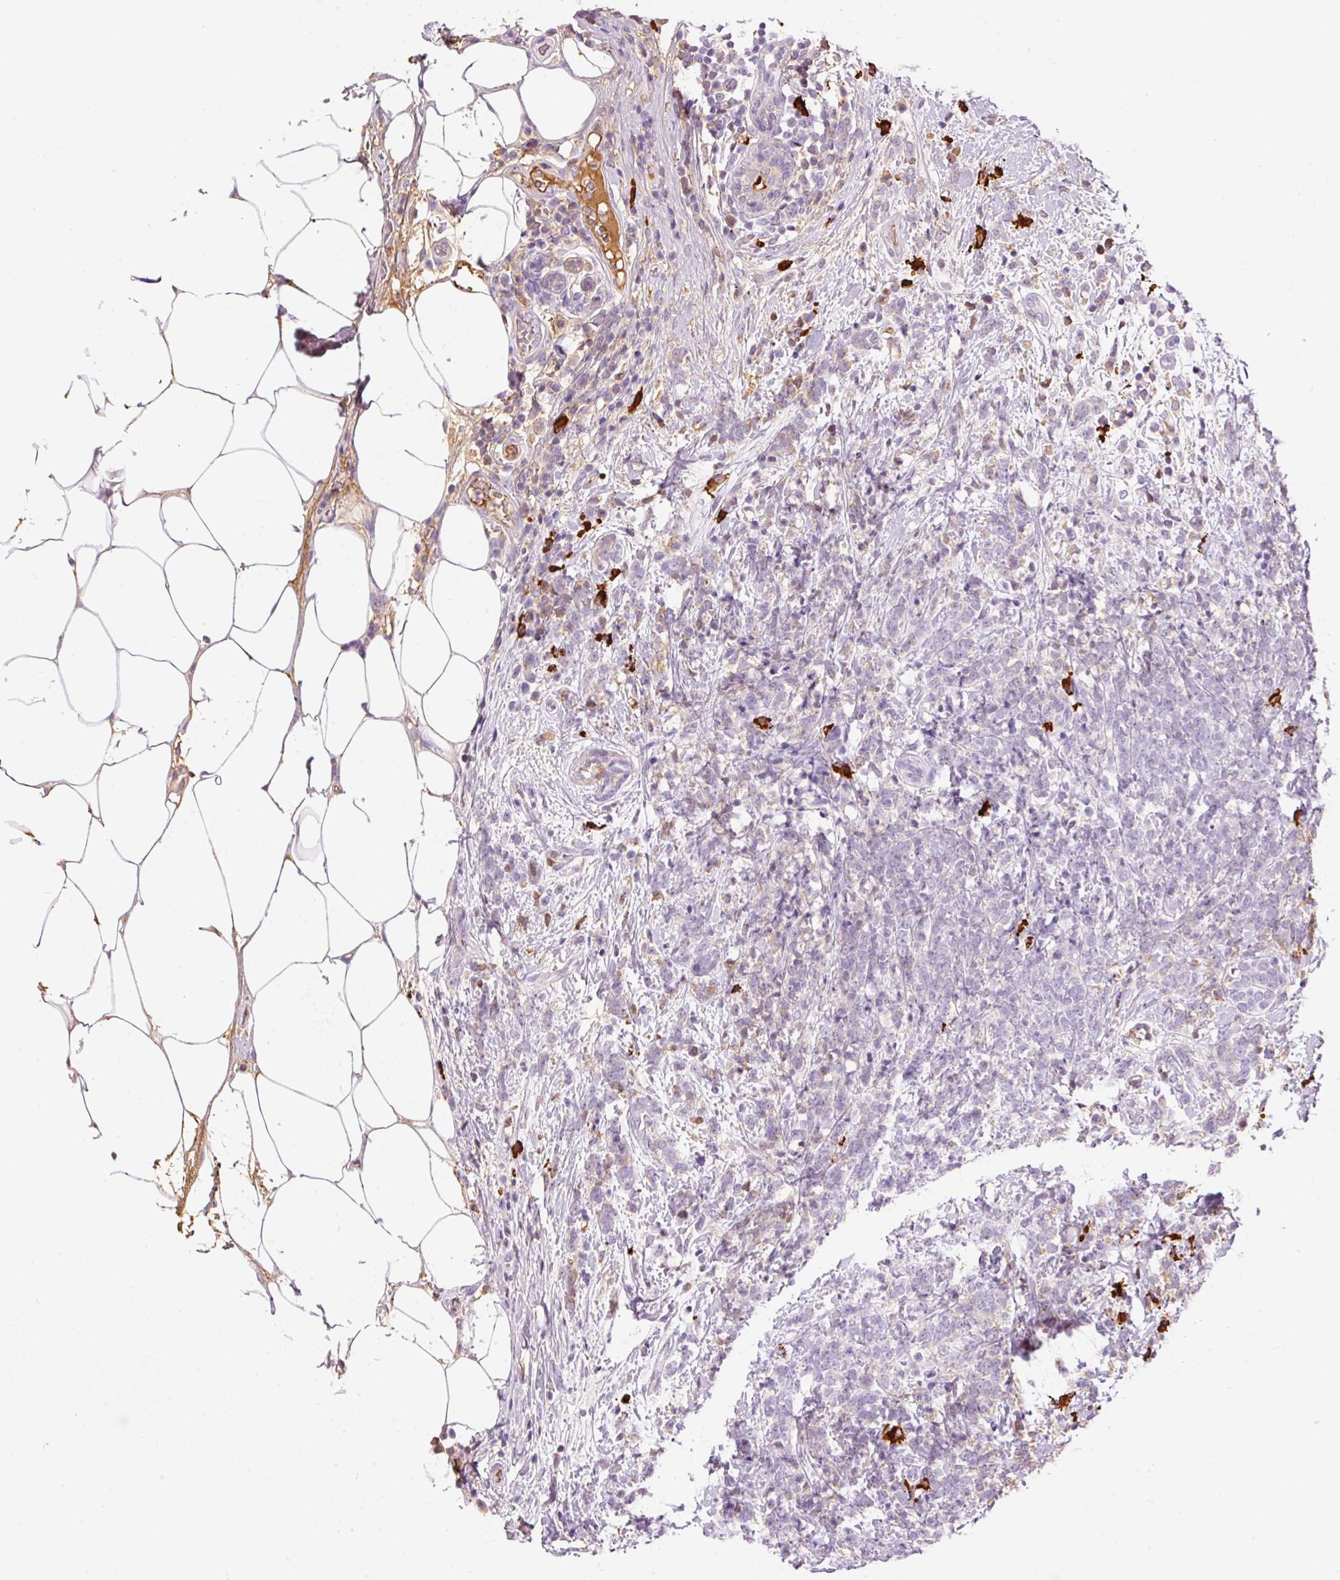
{"staining": {"intensity": "weak", "quantity": "<25%", "location": "cytoplasmic/membranous"}, "tissue": "breast cancer", "cell_type": "Tumor cells", "image_type": "cancer", "snomed": [{"axis": "morphology", "description": "Lobular carcinoma"}, {"axis": "topography", "description": "Breast"}], "caption": "Immunohistochemical staining of human breast lobular carcinoma shows no significant positivity in tumor cells. (DAB (3,3'-diaminobenzidine) immunohistochemistry (IHC), high magnification).", "gene": "PRPF38B", "patient": {"sex": "female", "age": 58}}